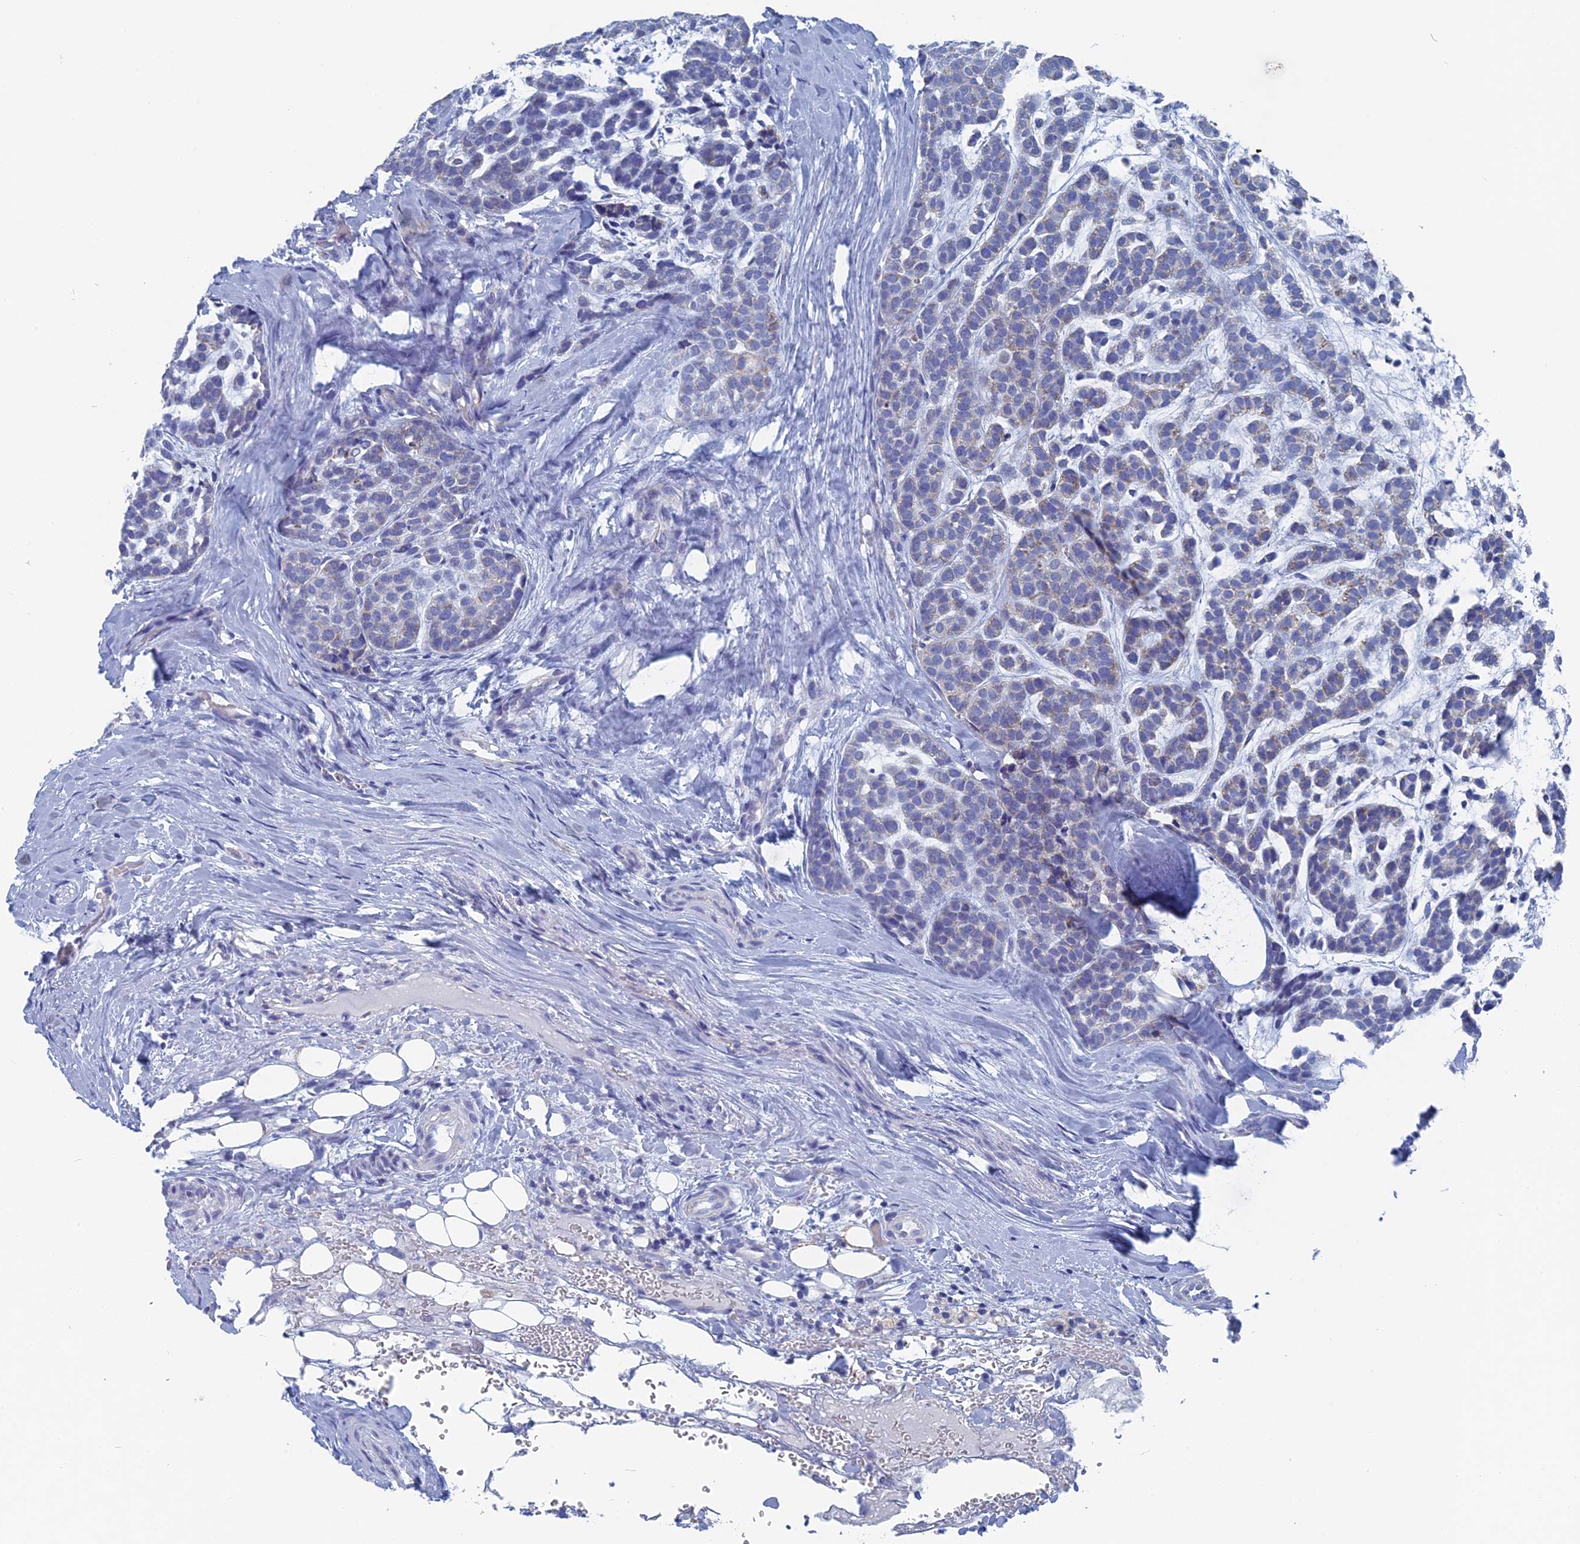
{"staining": {"intensity": "negative", "quantity": "none", "location": "none"}, "tissue": "head and neck cancer", "cell_type": "Tumor cells", "image_type": "cancer", "snomed": [{"axis": "morphology", "description": "Adenocarcinoma, NOS"}, {"axis": "morphology", "description": "Adenoma, NOS"}, {"axis": "topography", "description": "Head-Neck"}], "caption": "Tumor cells show no significant staining in head and neck adenoma.", "gene": "HIGD1A", "patient": {"sex": "female", "age": 55}}